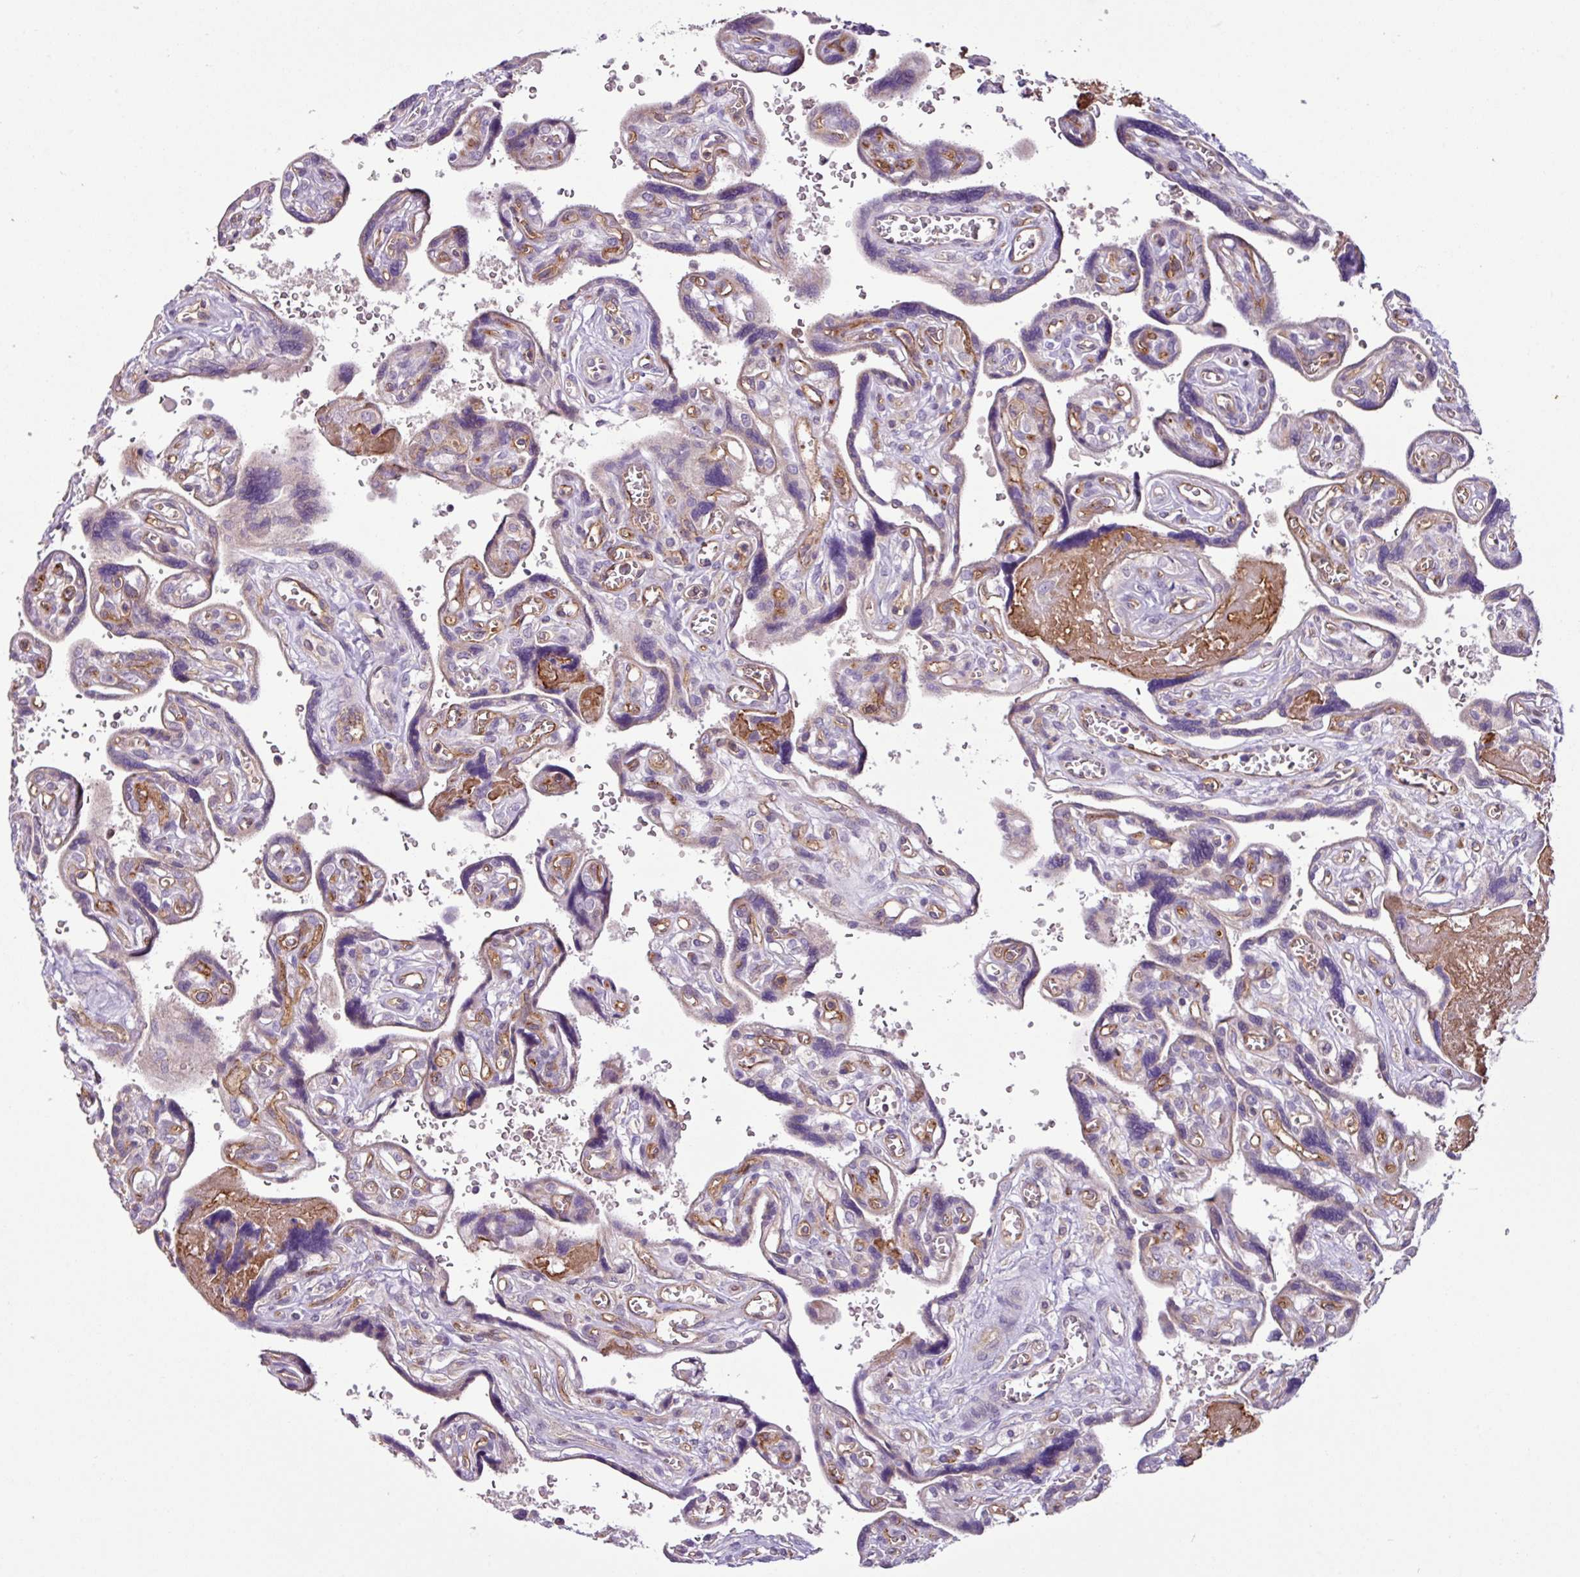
{"staining": {"intensity": "weak", "quantity": "25%-75%", "location": "cytoplasmic/membranous"}, "tissue": "placenta", "cell_type": "Decidual cells", "image_type": "normal", "snomed": [{"axis": "morphology", "description": "Normal tissue, NOS"}, {"axis": "topography", "description": "Placenta"}], "caption": "Protein expression analysis of normal placenta reveals weak cytoplasmic/membranous staining in approximately 25%-75% of decidual cells.", "gene": "ZNF106", "patient": {"sex": "female", "age": 39}}